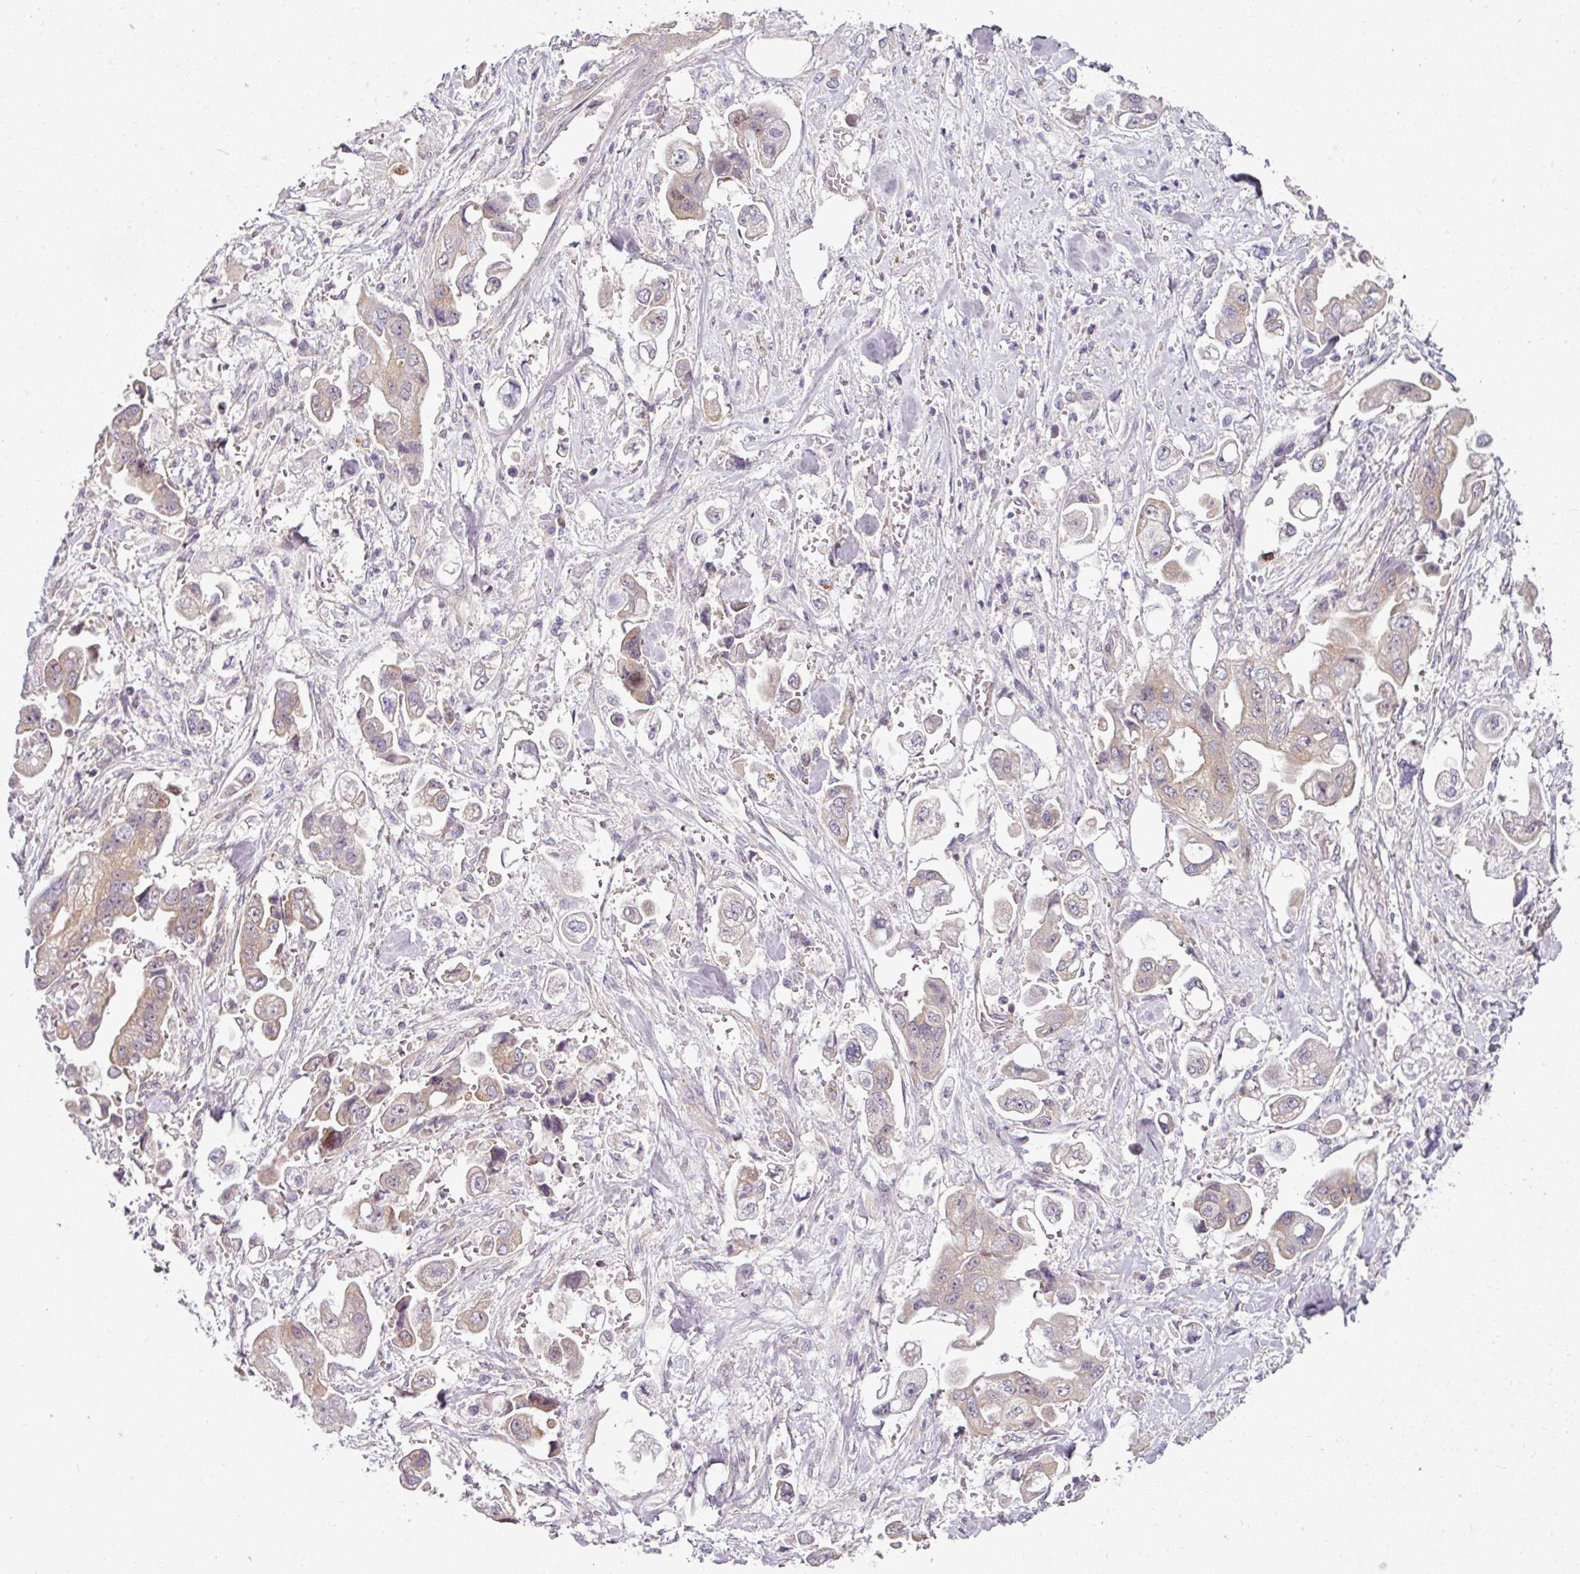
{"staining": {"intensity": "weak", "quantity": "25%-75%", "location": "cytoplasmic/membranous"}, "tissue": "stomach cancer", "cell_type": "Tumor cells", "image_type": "cancer", "snomed": [{"axis": "morphology", "description": "Adenocarcinoma, NOS"}, {"axis": "topography", "description": "Stomach"}], "caption": "High-power microscopy captured an immunohistochemistry micrograph of stomach cancer, revealing weak cytoplasmic/membranous expression in approximately 25%-75% of tumor cells.", "gene": "DERPC", "patient": {"sex": "male", "age": 62}}